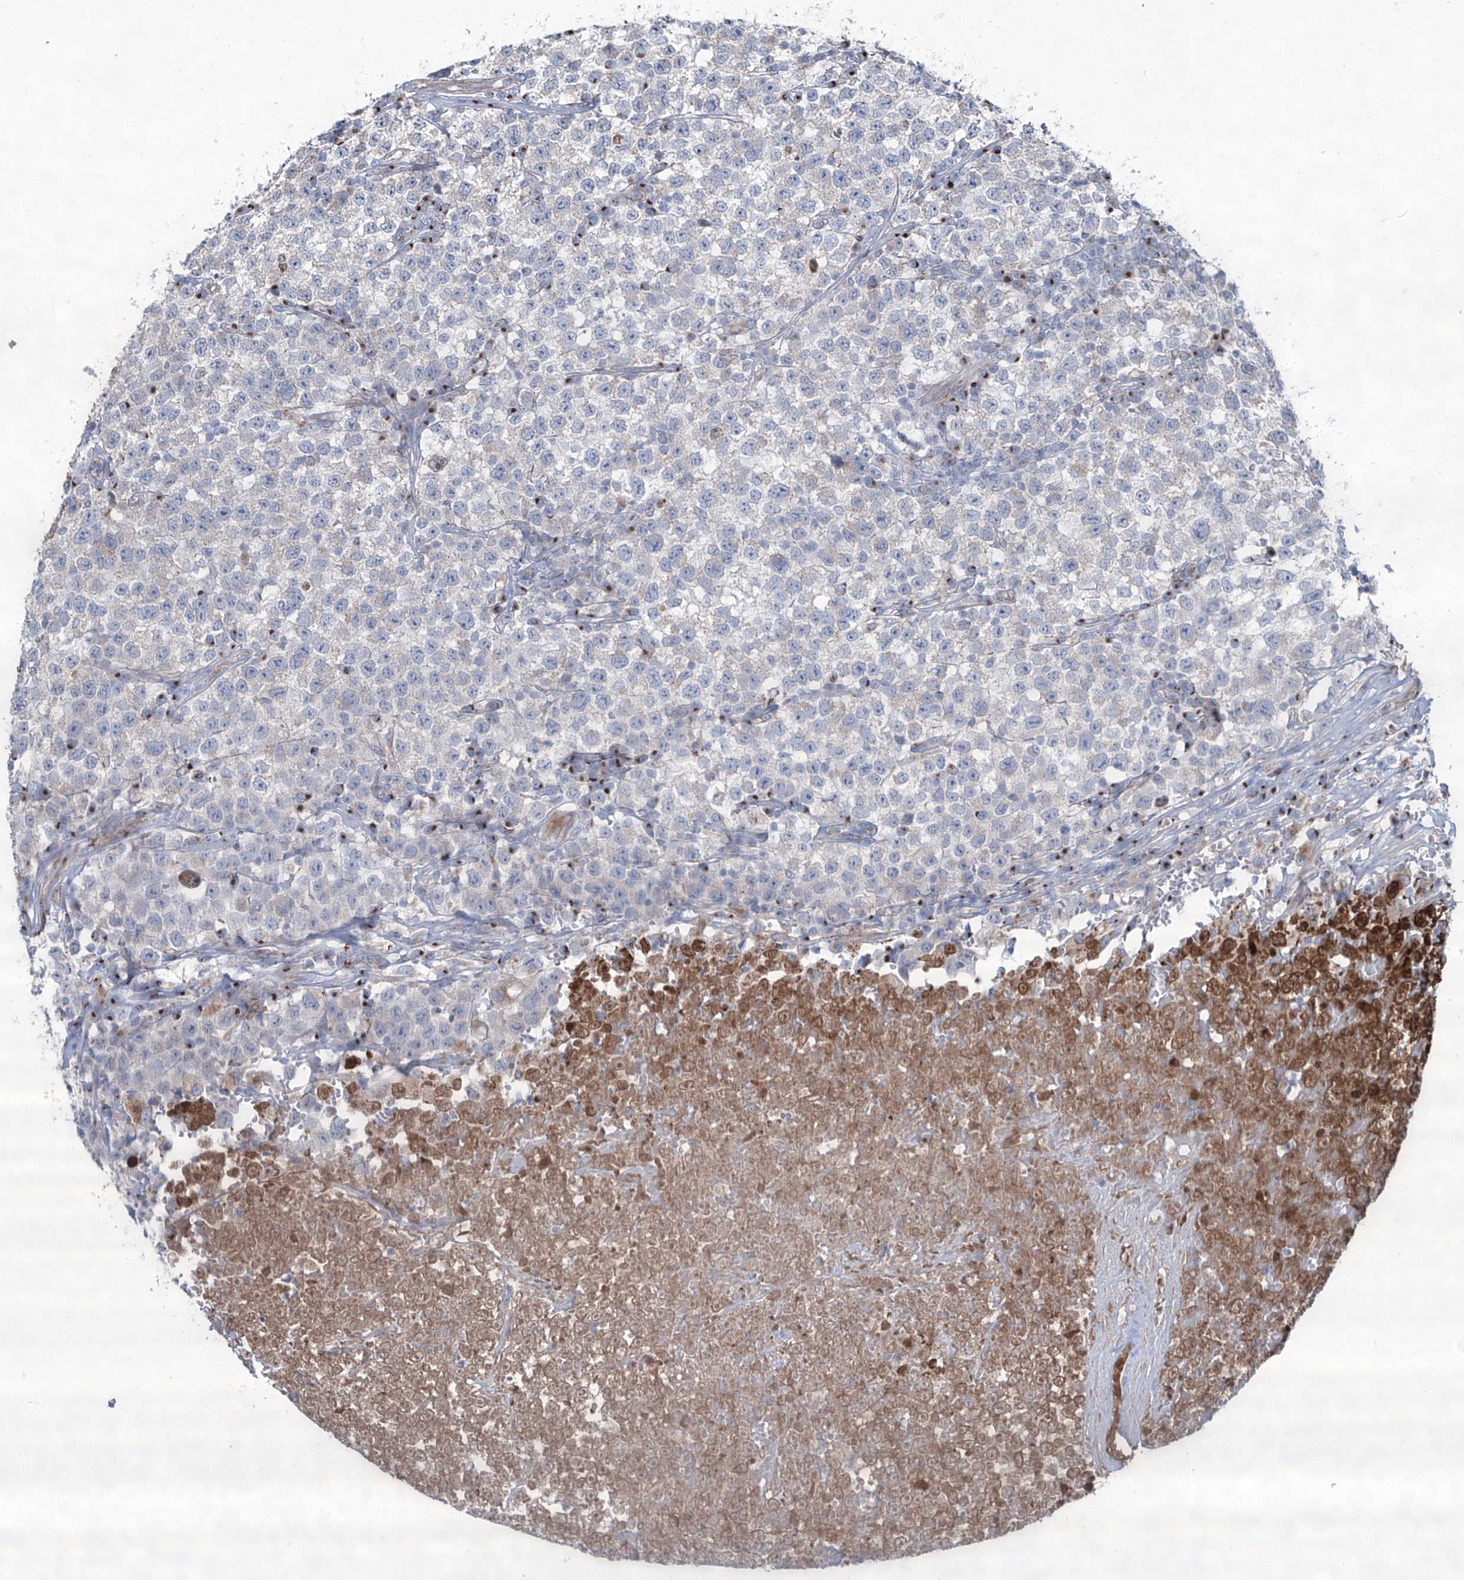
{"staining": {"intensity": "negative", "quantity": "none", "location": "none"}, "tissue": "testis cancer", "cell_type": "Tumor cells", "image_type": "cancer", "snomed": [{"axis": "morphology", "description": "Seminoma, NOS"}, {"axis": "topography", "description": "Testis"}], "caption": "Immunohistochemistry (IHC) image of neoplastic tissue: testis seminoma stained with DAB (3,3'-diaminobenzidine) exhibits no significant protein staining in tumor cells.", "gene": "CDH5", "patient": {"sex": "male", "age": 22}}